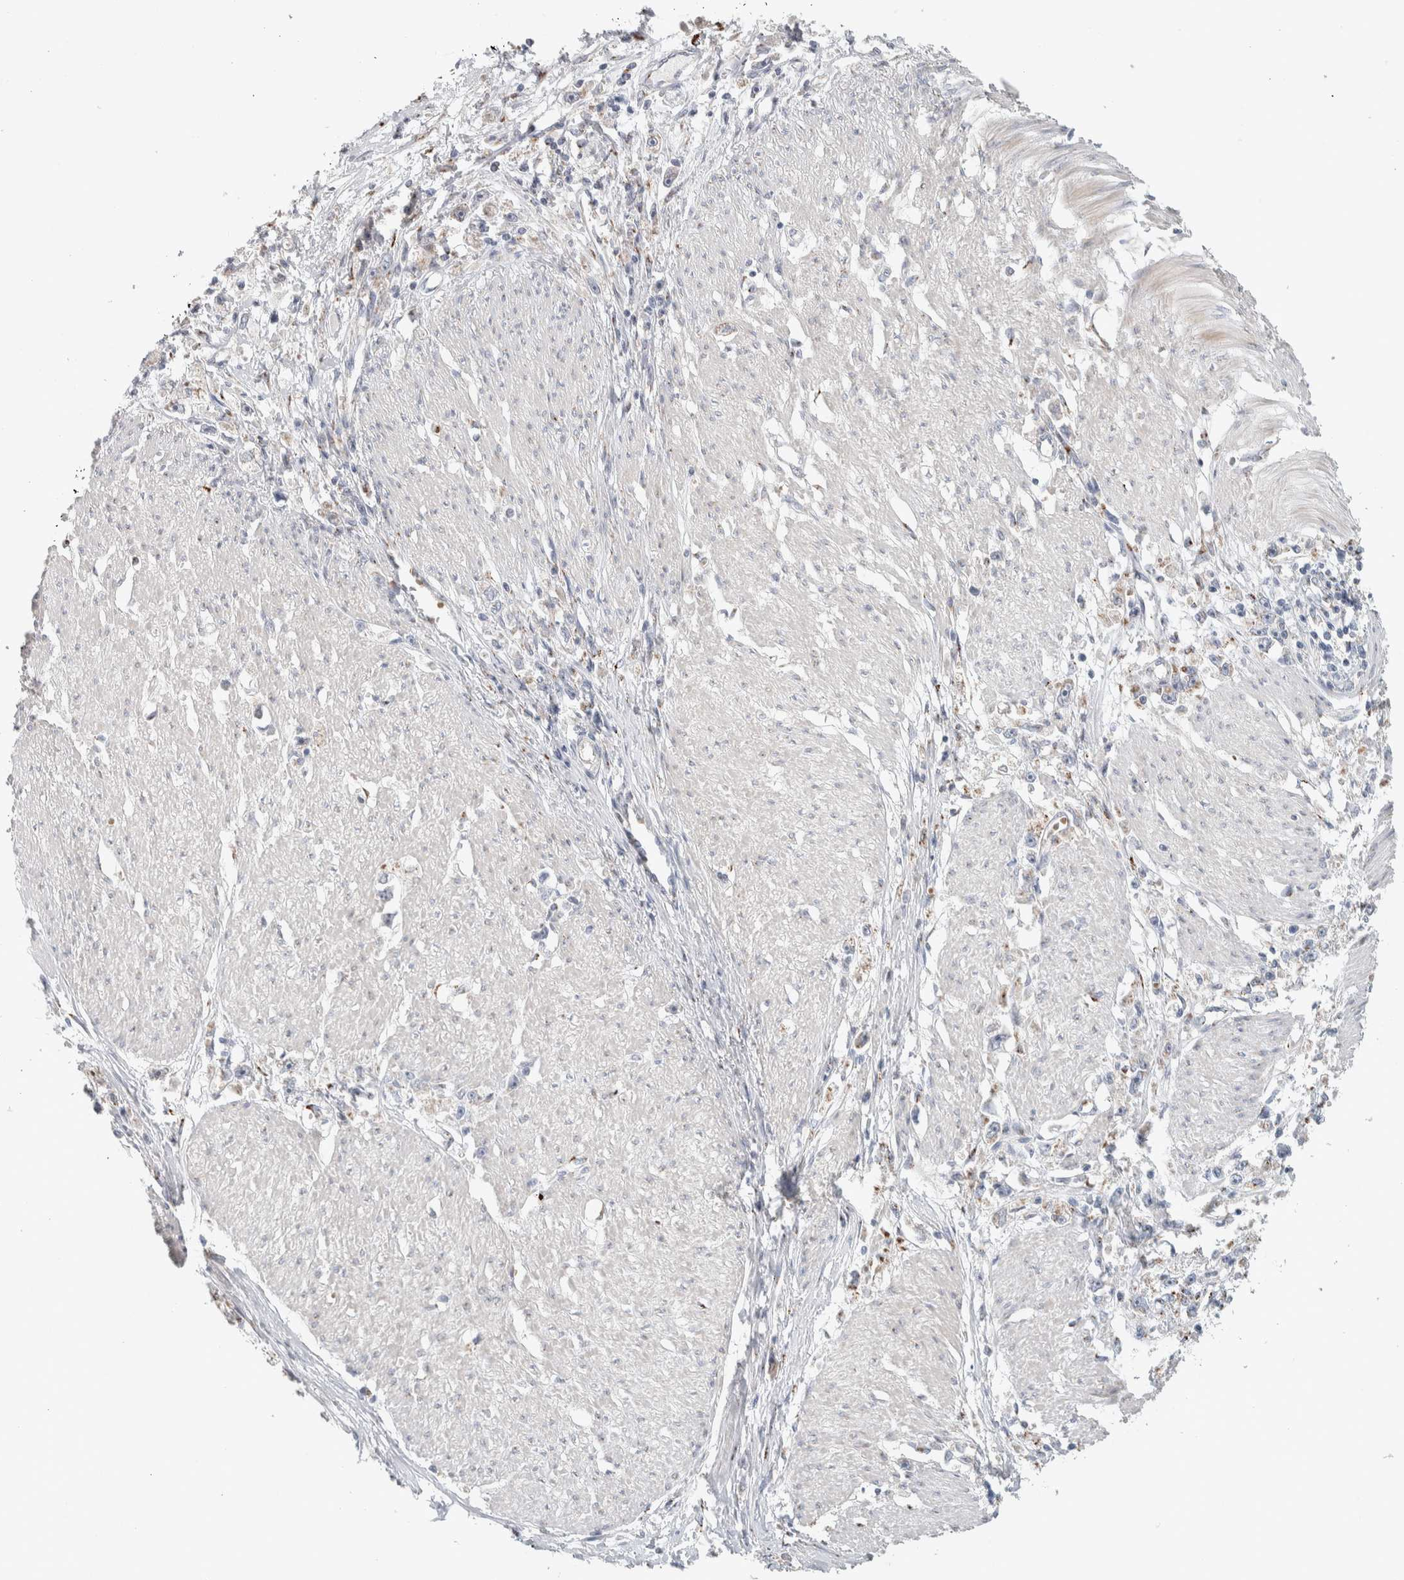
{"staining": {"intensity": "negative", "quantity": "none", "location": "none"}, "tissue": "stomach cancer", "cell_type": "Tumor cells", "image_type": "cancer", "snomed": [{"axis": "morphology", "description": "Adenocarcinoma, NOS"}, {"axis": "topography", "description": "Stomach"}], "caption": "A high-resolution image shows immunohistochemistry staining of stomach cancer (adenocarcinoma), which shows no significant expression in tumor cells. The staining is performed using DAB (3,3'-diaminobenzidine) brown chromogen with nuclei counter-stained in using hematoxylin.", "gene": "SLC38A10", "patient": {"sex": "female", "age": 59}}